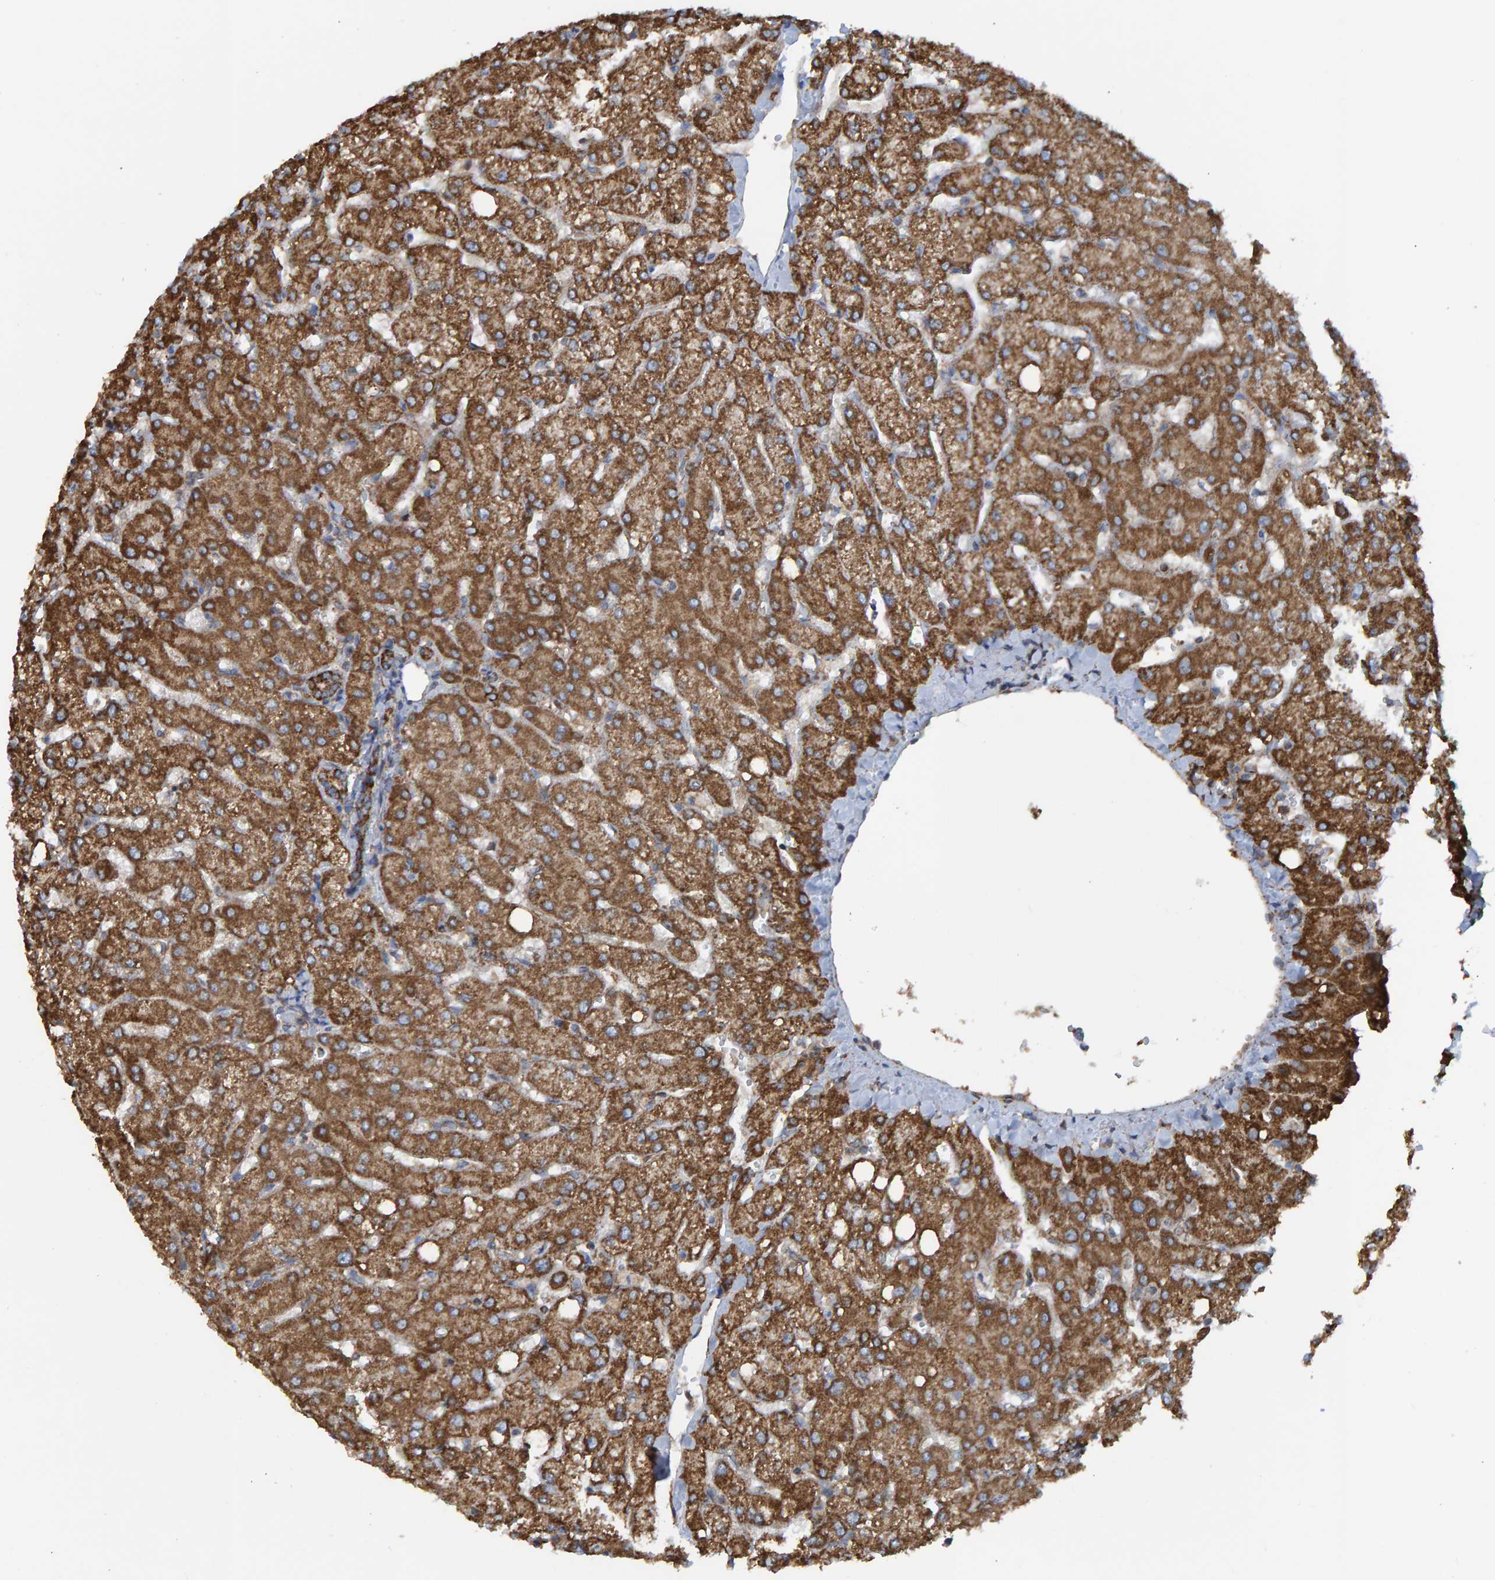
{"staining": {"intensity": "strong", "quantity": ">75%", "location": "cytoplasmic/membranous"}, "tissue": "liver", "cell_type": "Cholangiocytes", "image_type": "normal", "snomed": [{"axis": "morphology", "description": "Normal tissue, NOS"}, {"axis": "topography", "description": "Liver"}], "caption": "Liver stained with DAB (3,3'-diaminobenzidine) immunohistochemistry demonstrates high levels of strong cytoplasmic/membranous staining in about >75% of cholangiocytes.", "gene": "LRSAM1", "patient": {"sex": "female", "age": 54}}